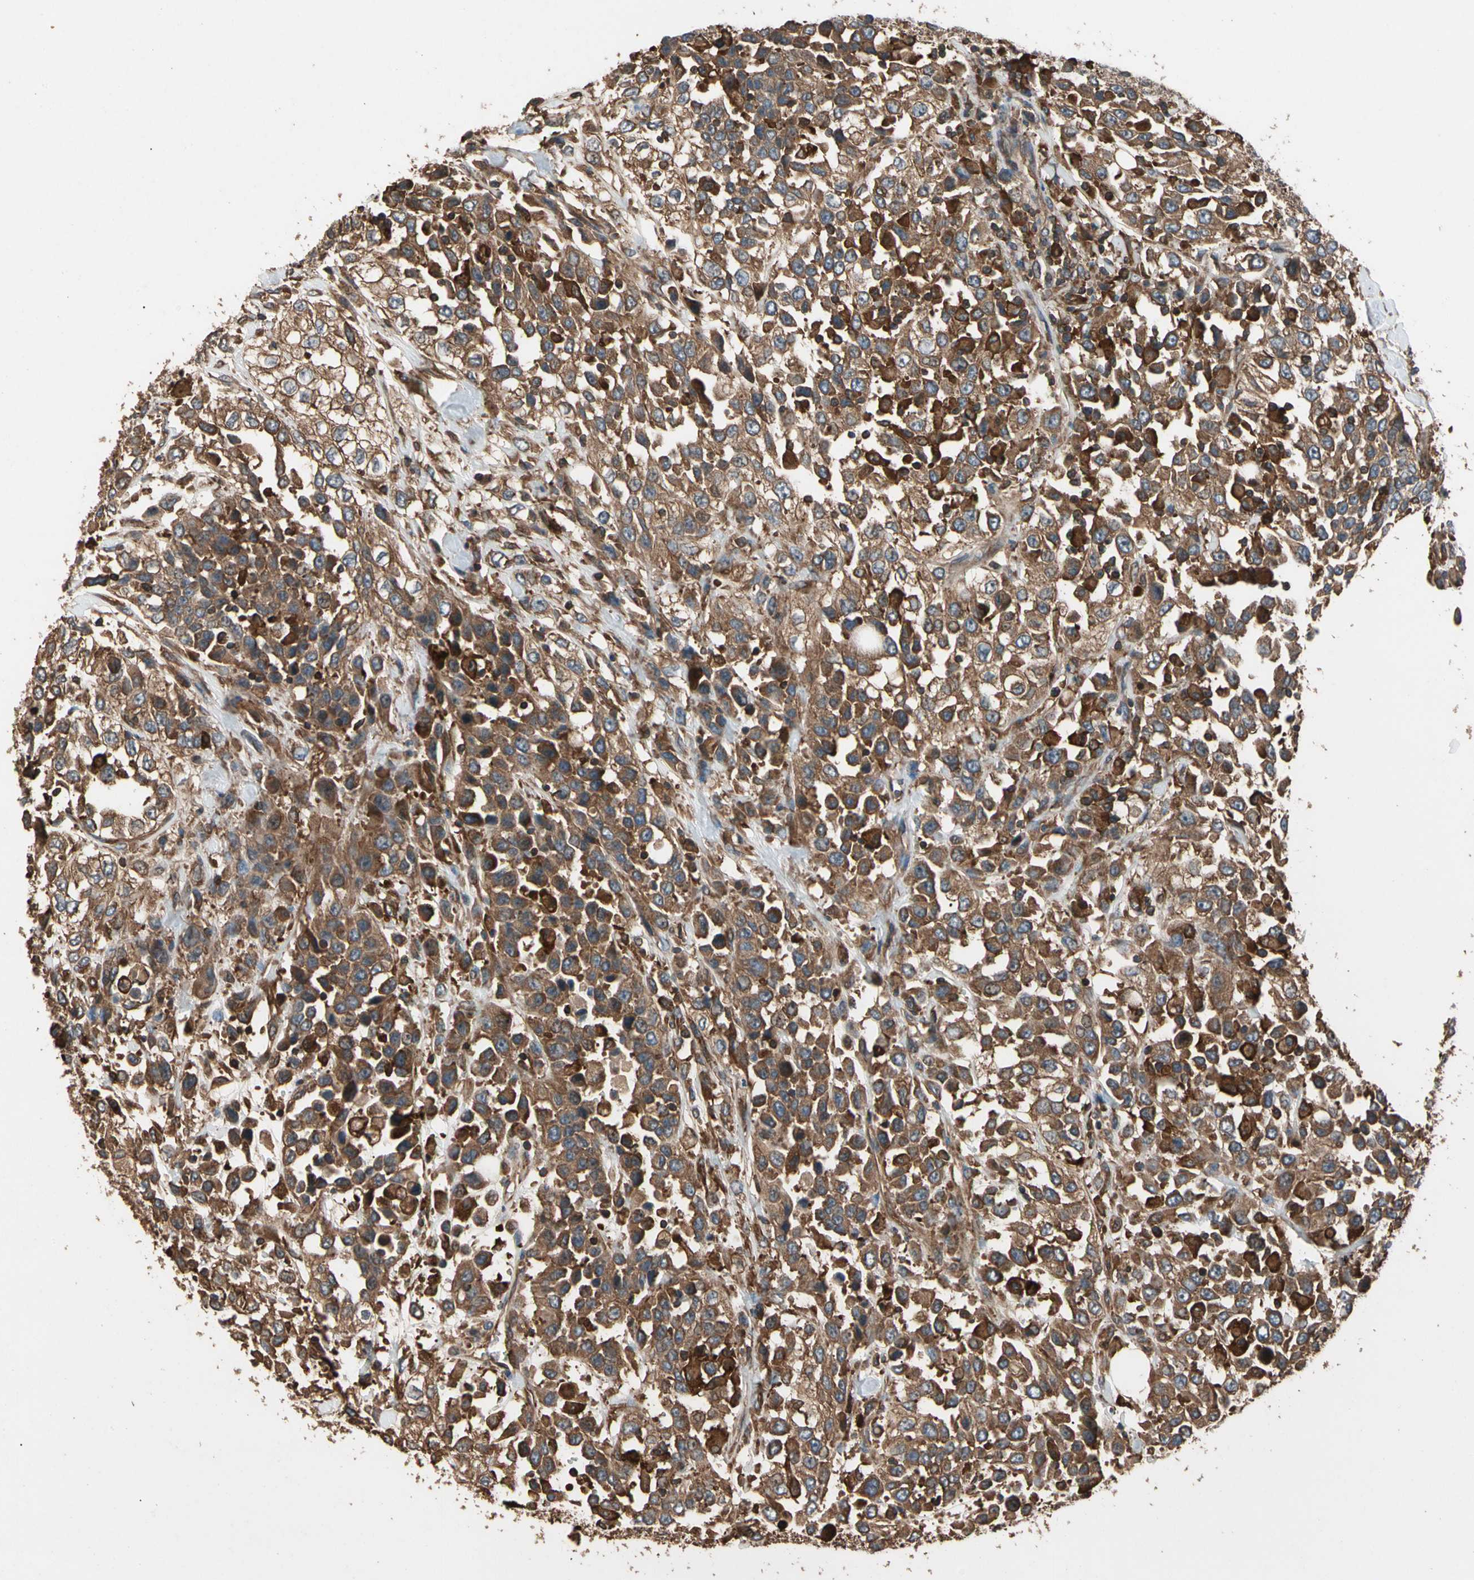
{"staining": {"intensity": "strong", "quantity": ">75%", "location": "cytoplasmic/membranous"}, "tissue": "urothelial cancer", "cell_type": "Tumor cells", "image_type": "cancer", "snomed": [{"axis": "morphology", "description": "Urothelial carcinoma, High grade"}, {"axis": "topography", "description": "Urinary bladder"}], "caption": "Strong cytoplasmic/membranous expression for a protein is appreciated in approximately >75% of tumor cells of urothelial carcinoma (high-grade) using immunohistochemistry.", "gene": "AGBL2", "patient": {"sex": "female", "age": 80}}